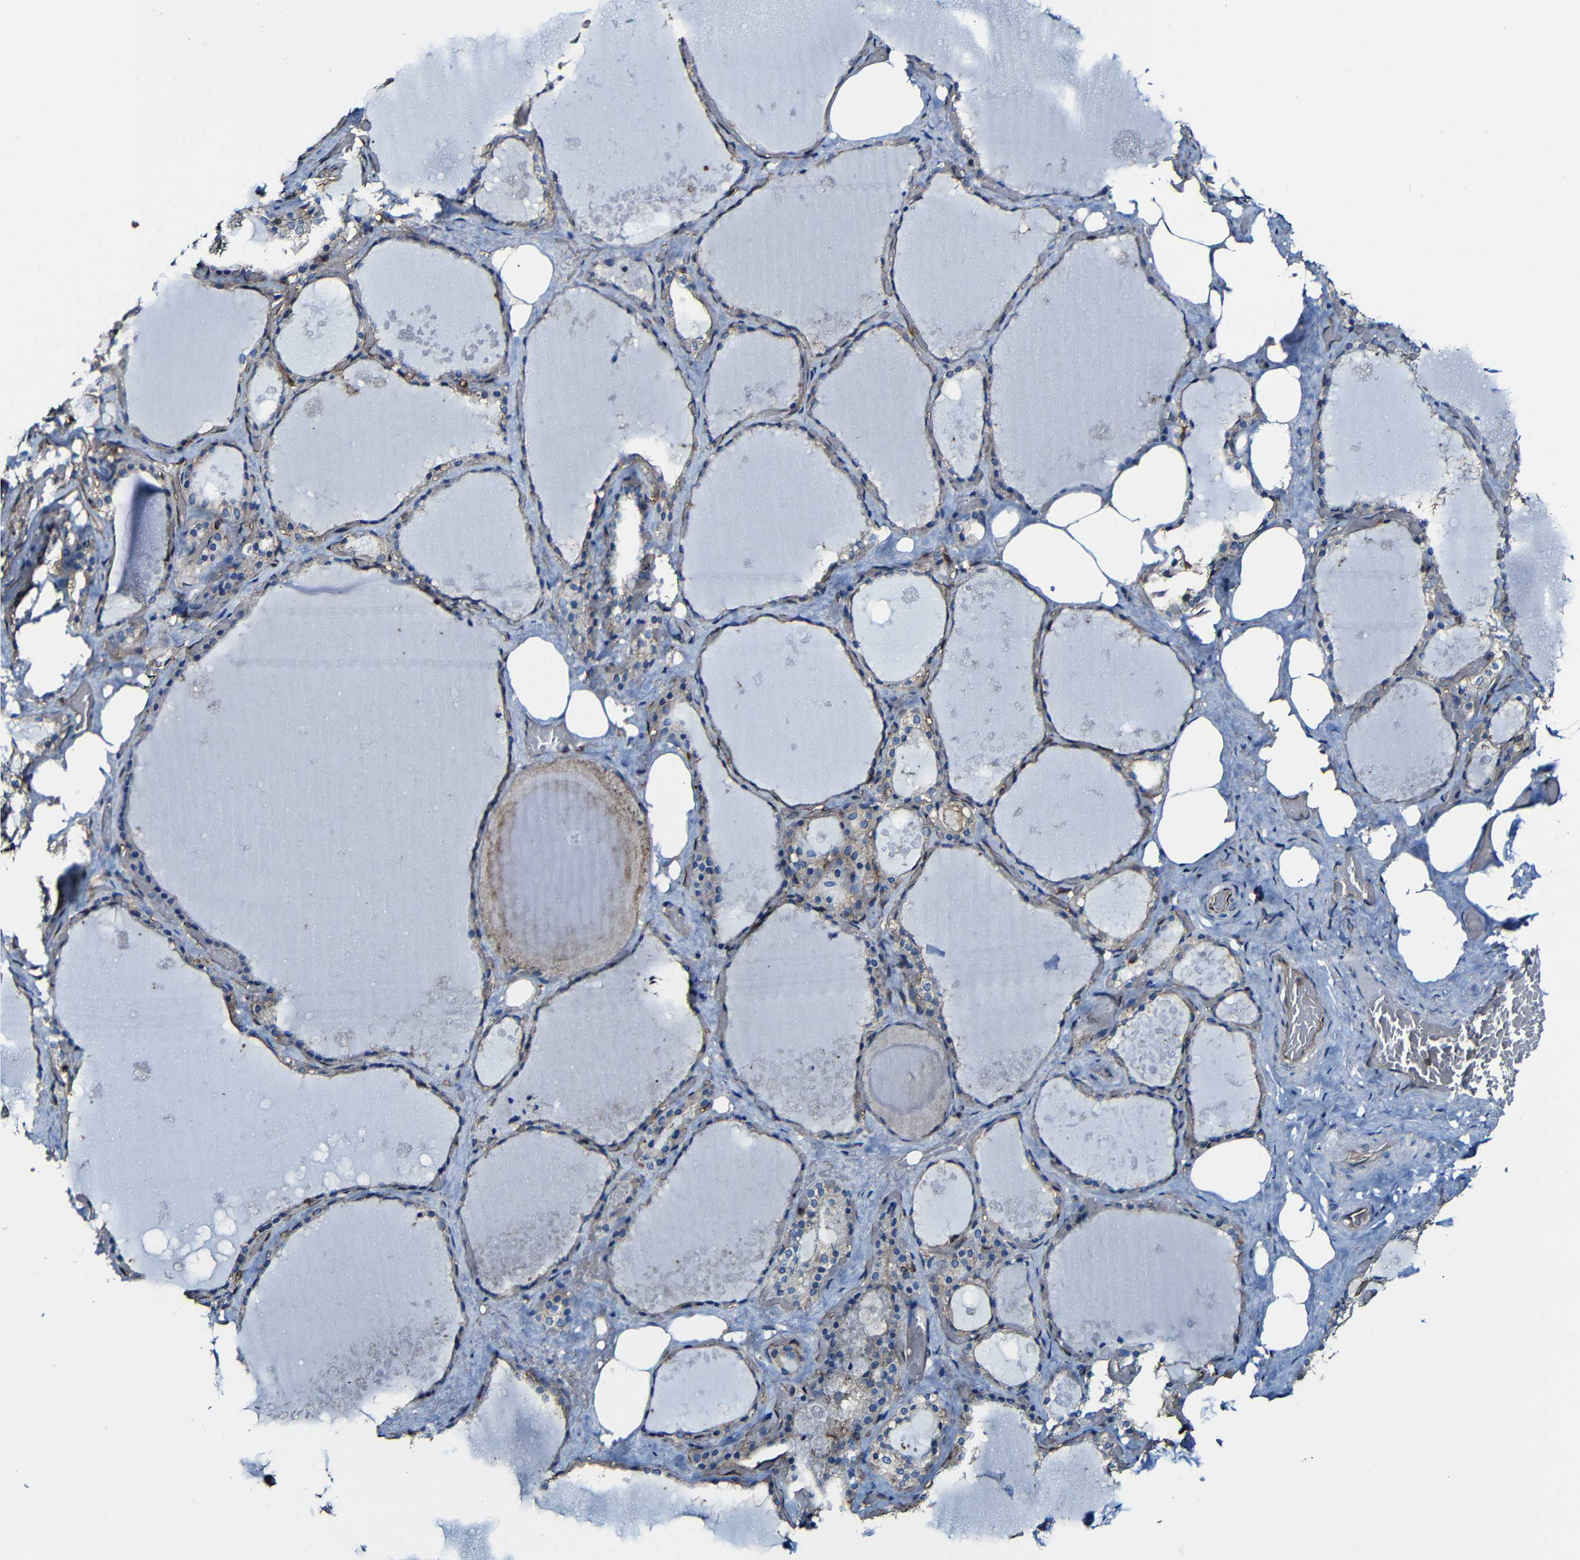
{"staining": {"intensity": "weak", "quantity": "25%-75%", "location": "cytoplasmic/membranous"}, "tissue": "thyroid gland", "cell_type": "Glandular cells", "image_type": "normal", "snomed": [{"axis": "morphology", "description": "Normal tissue, NOS"}, {"axis": "topography", "description": "Thyroid gland"}], "caption": "This is a photomicrograph of IHC staining of unremarkable thyroid gland, which shows weak staining in the cytoplasmic/membranous of glandular cells.", "gene": "MSN", "patient": {"sex": "male", "age": 61}}